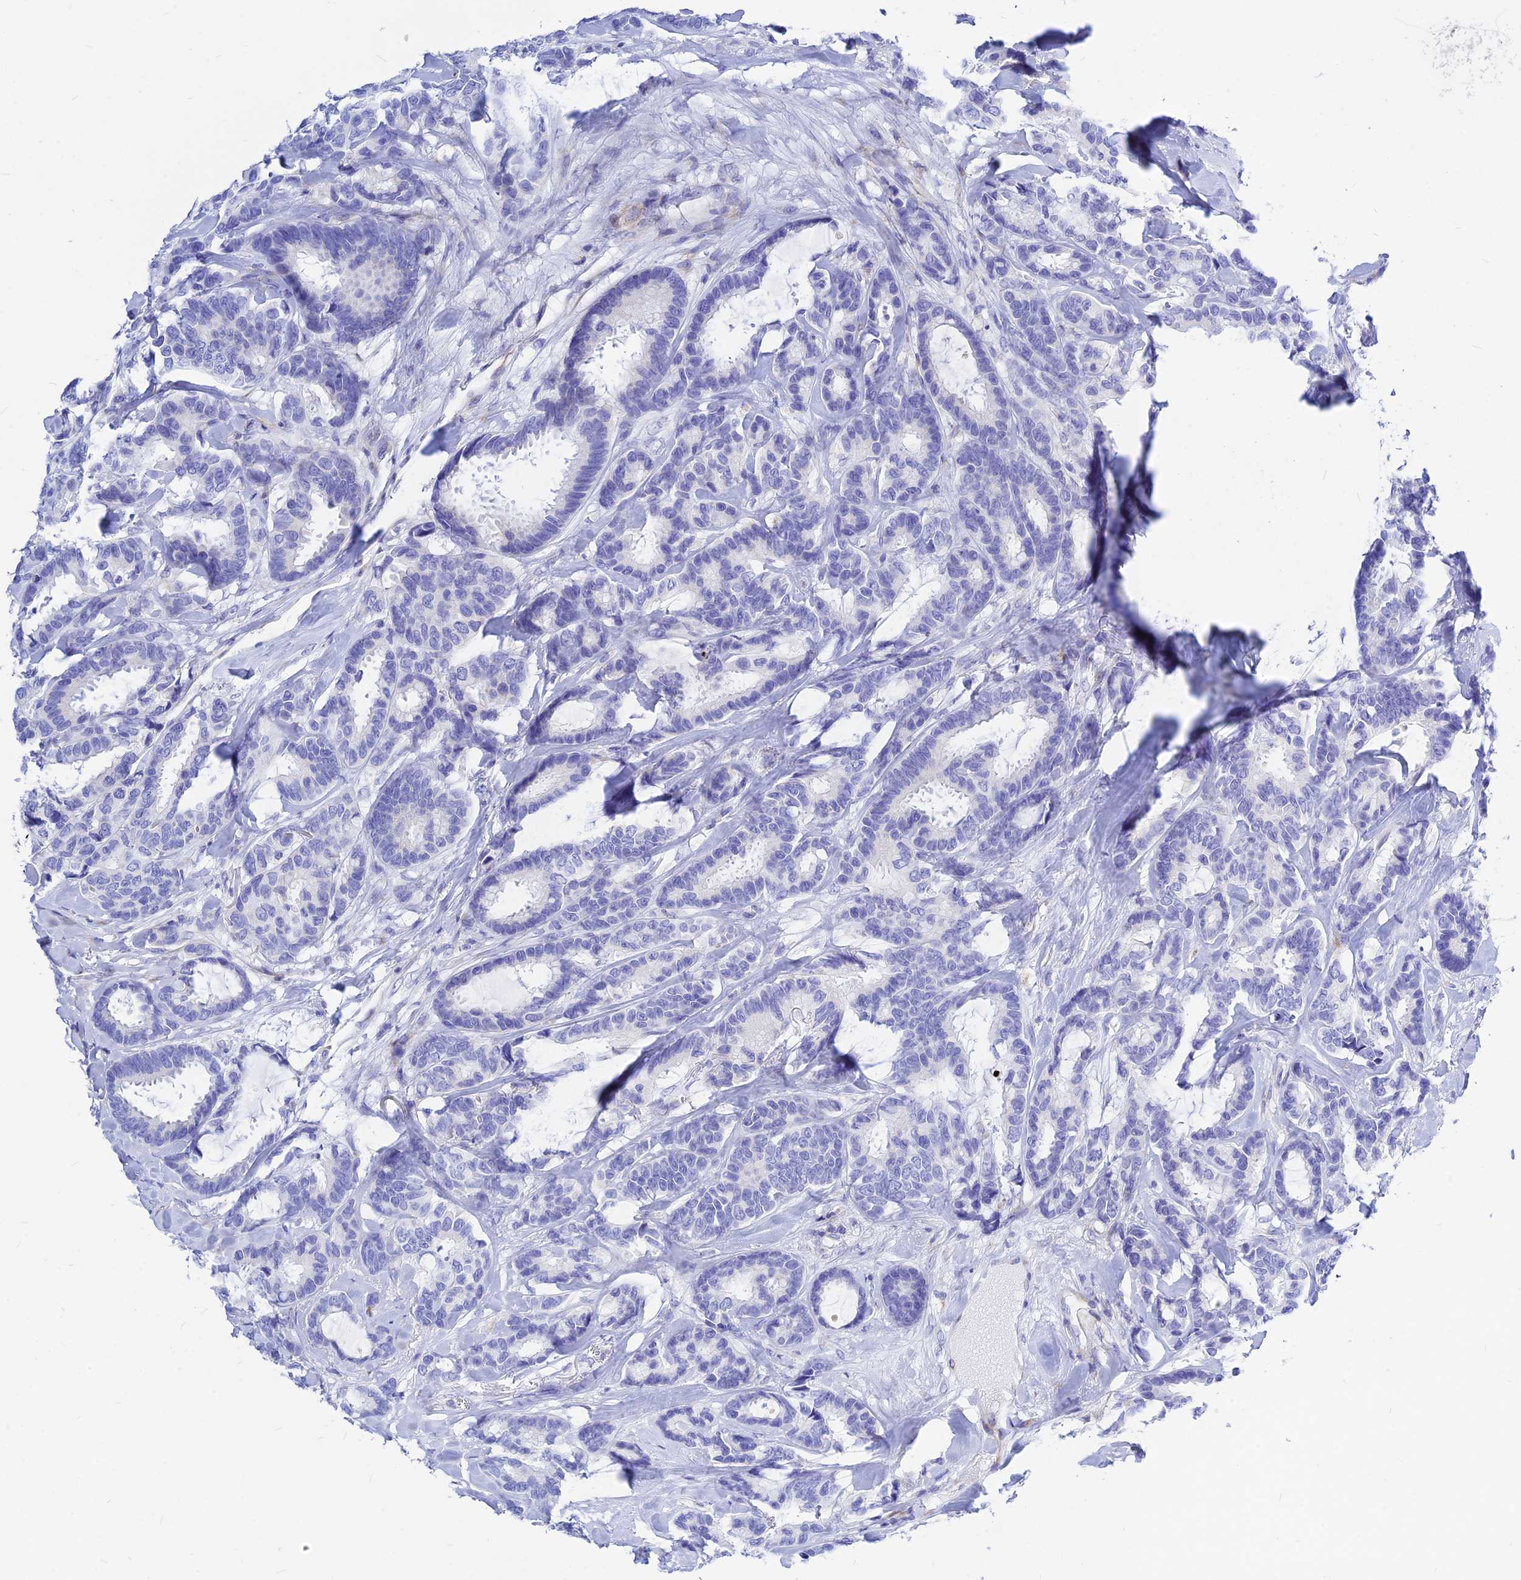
{"staining": {"intensity": "negative", "quantity": "none", "location": "none"}, "tissue": "breast cancer", "cell_type": "Tumor cells", "image_type": "cancer", "snomed": [{"axis": "morphology", "description": "Duct carcinoma"}, {"axis": "topography", "description": "Breast"}], "caption": "Human infiltrating ductal carcinoma (breast) stained for a protein using immunohistochemistry exhibits no positivity in tumor cells.", "gene": "CNOT6", "patient": {"sex": "female", "age": 87}}